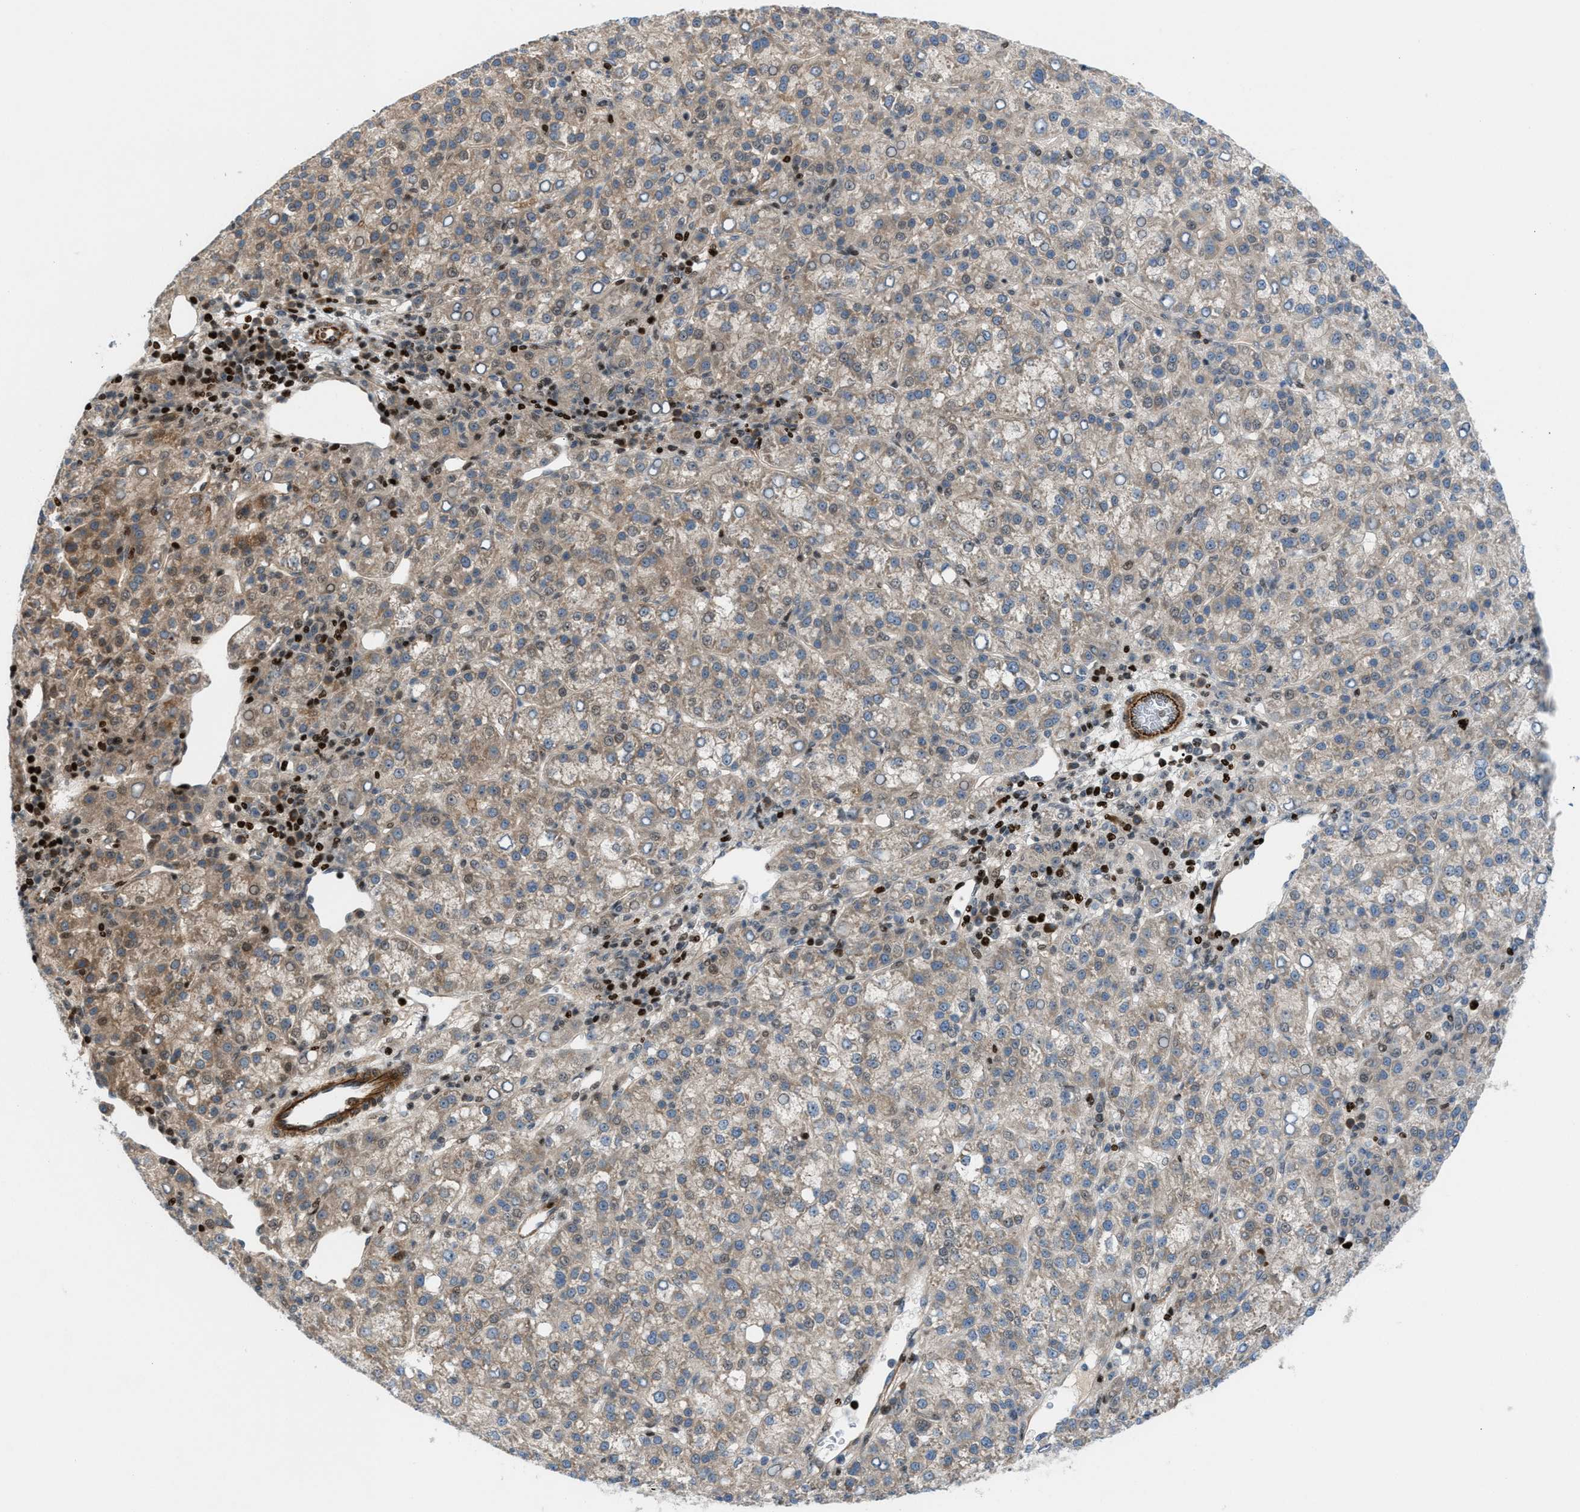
{"staining": {"intensity": "weak", "quantity": "<25%", "location": "cytoplasmic/membranous"}, "tissue": "liver cancer", "cell_type": "Tumor cells", "image_type": "cancer", "snomed": [{"axis": "morphology", "description": "Carcinoma, Hepatocellular, NOS"}, {"axis": "topography", "description": "Liver"}], "caption": "Liver cancer (hepatocellular carcinoma) was stained to show a protein in brown. There is no significant staining in tumor cells.", "gene": "ZNF276", "patient": {"sex": "female", "age": 58}}